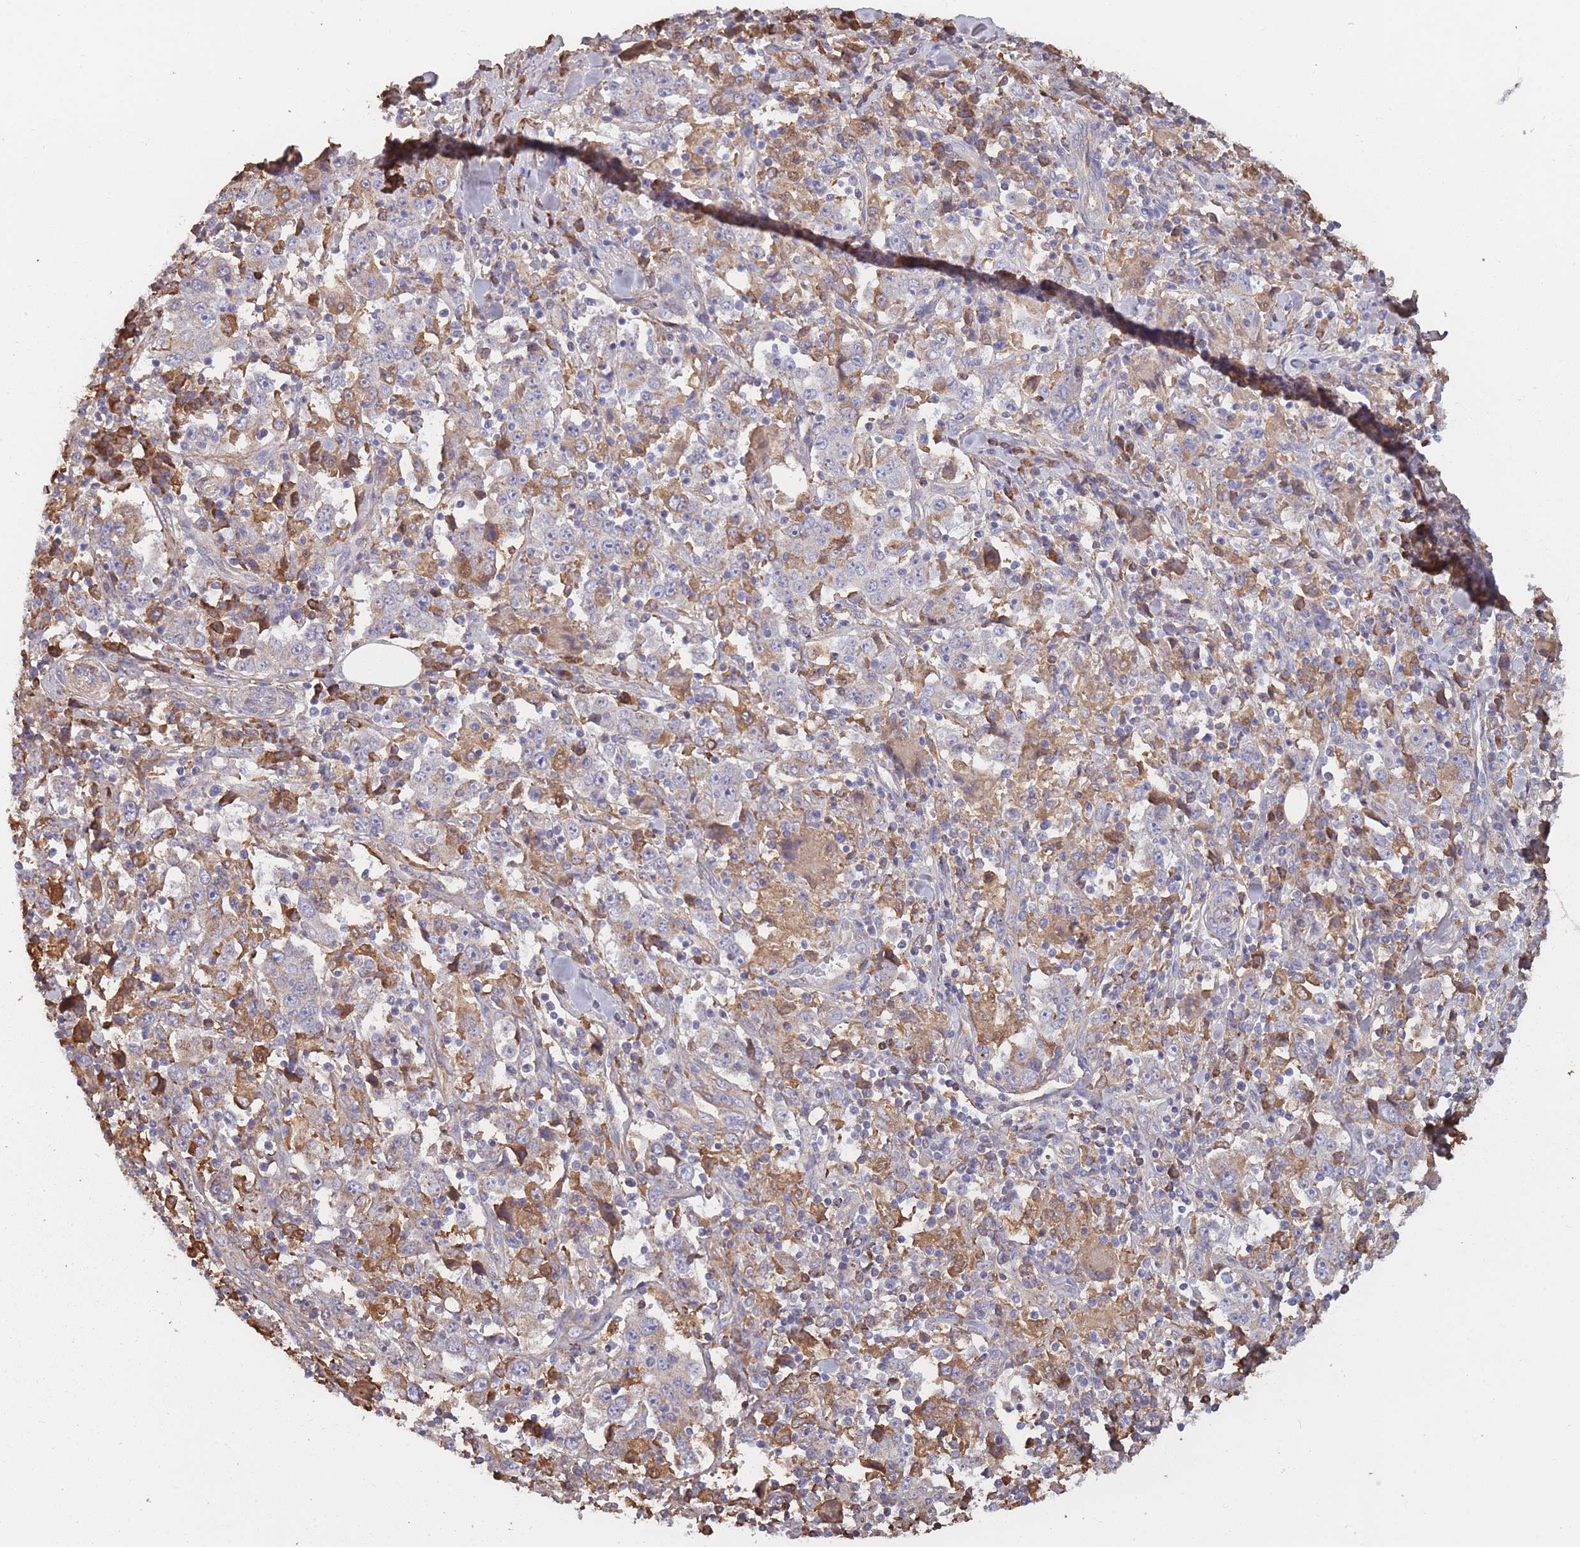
{"staining": {"intensity": "moderate", "quantity": "<25%", "location": "cytoplasmic/membranous"}, "tissue": "stomach cancer", "cell_type": "Tumor cells", "image_type": "cancer", "snomed": [{"axis": "morphology", "description": "Normal tissue, NOS"}, {"axis": "morphology", "description": "Adenocarcinoma, NOS"}, {"axis": "topography", "description": "Stomach, upper"}, {"axis": "topography", "description": "Stomach"}], "caption": "Tumor cells demonstrate moderate cytoplasmic/membranous expression in about <25% of cells in adenocarcinoma (stomach).", "gene": "KAT2A", "patient": {"sex": "male", "age": 59}}